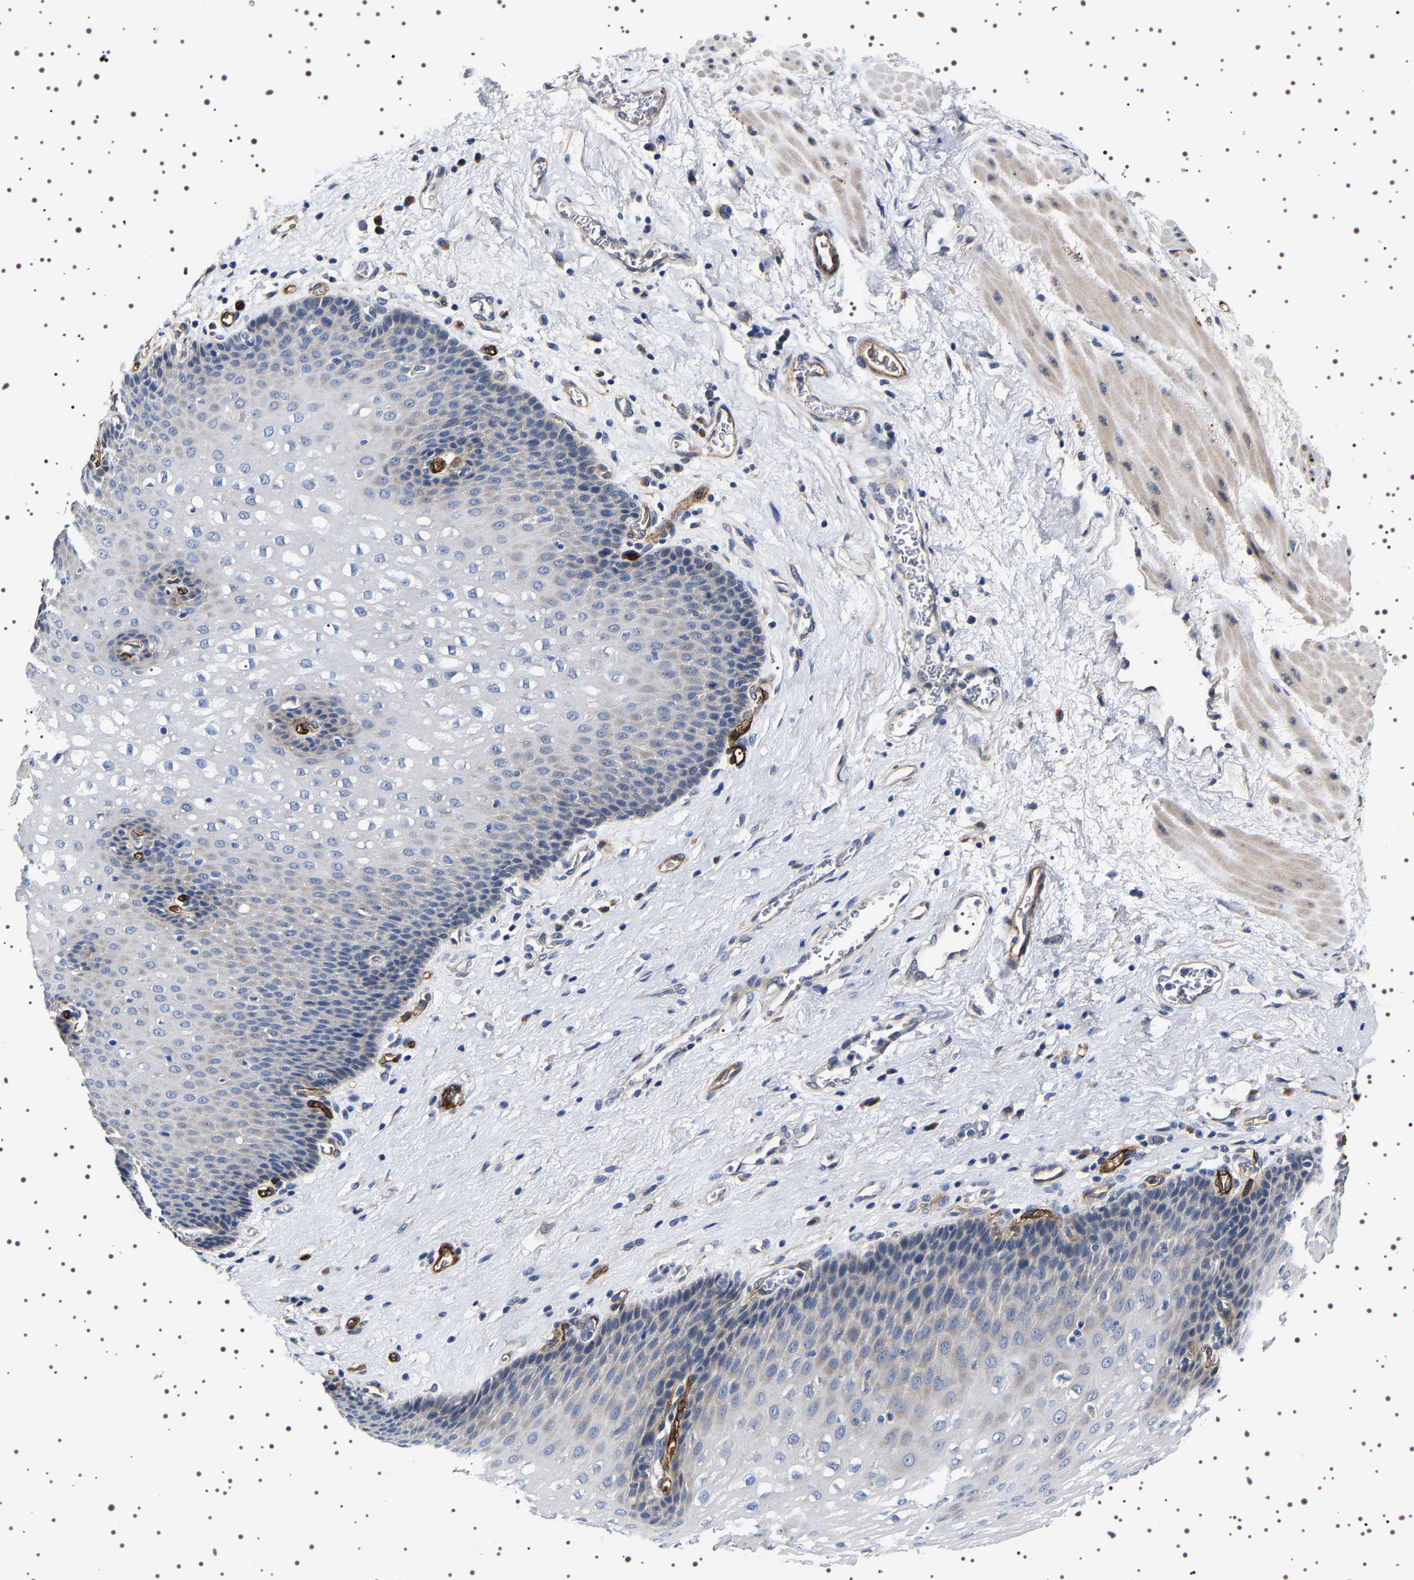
{"staining": {"intensity": "negative", "quantity": "none", "location": "none"}, "tissue": "esophagus", "cell_type": "Squamous epithelial cells", "image_type": "normal", "snomed": [{"axis": "morphology", "description": "Normal tissue, NOS"}, {"axis": "topography", "description": "Esophagus"}], "caption": "Image shows no significant protein staining in squamous epithelial cells of normal esophagus.", "gene": "ALPL", "patient": {"sex": "male", "age": 48}}